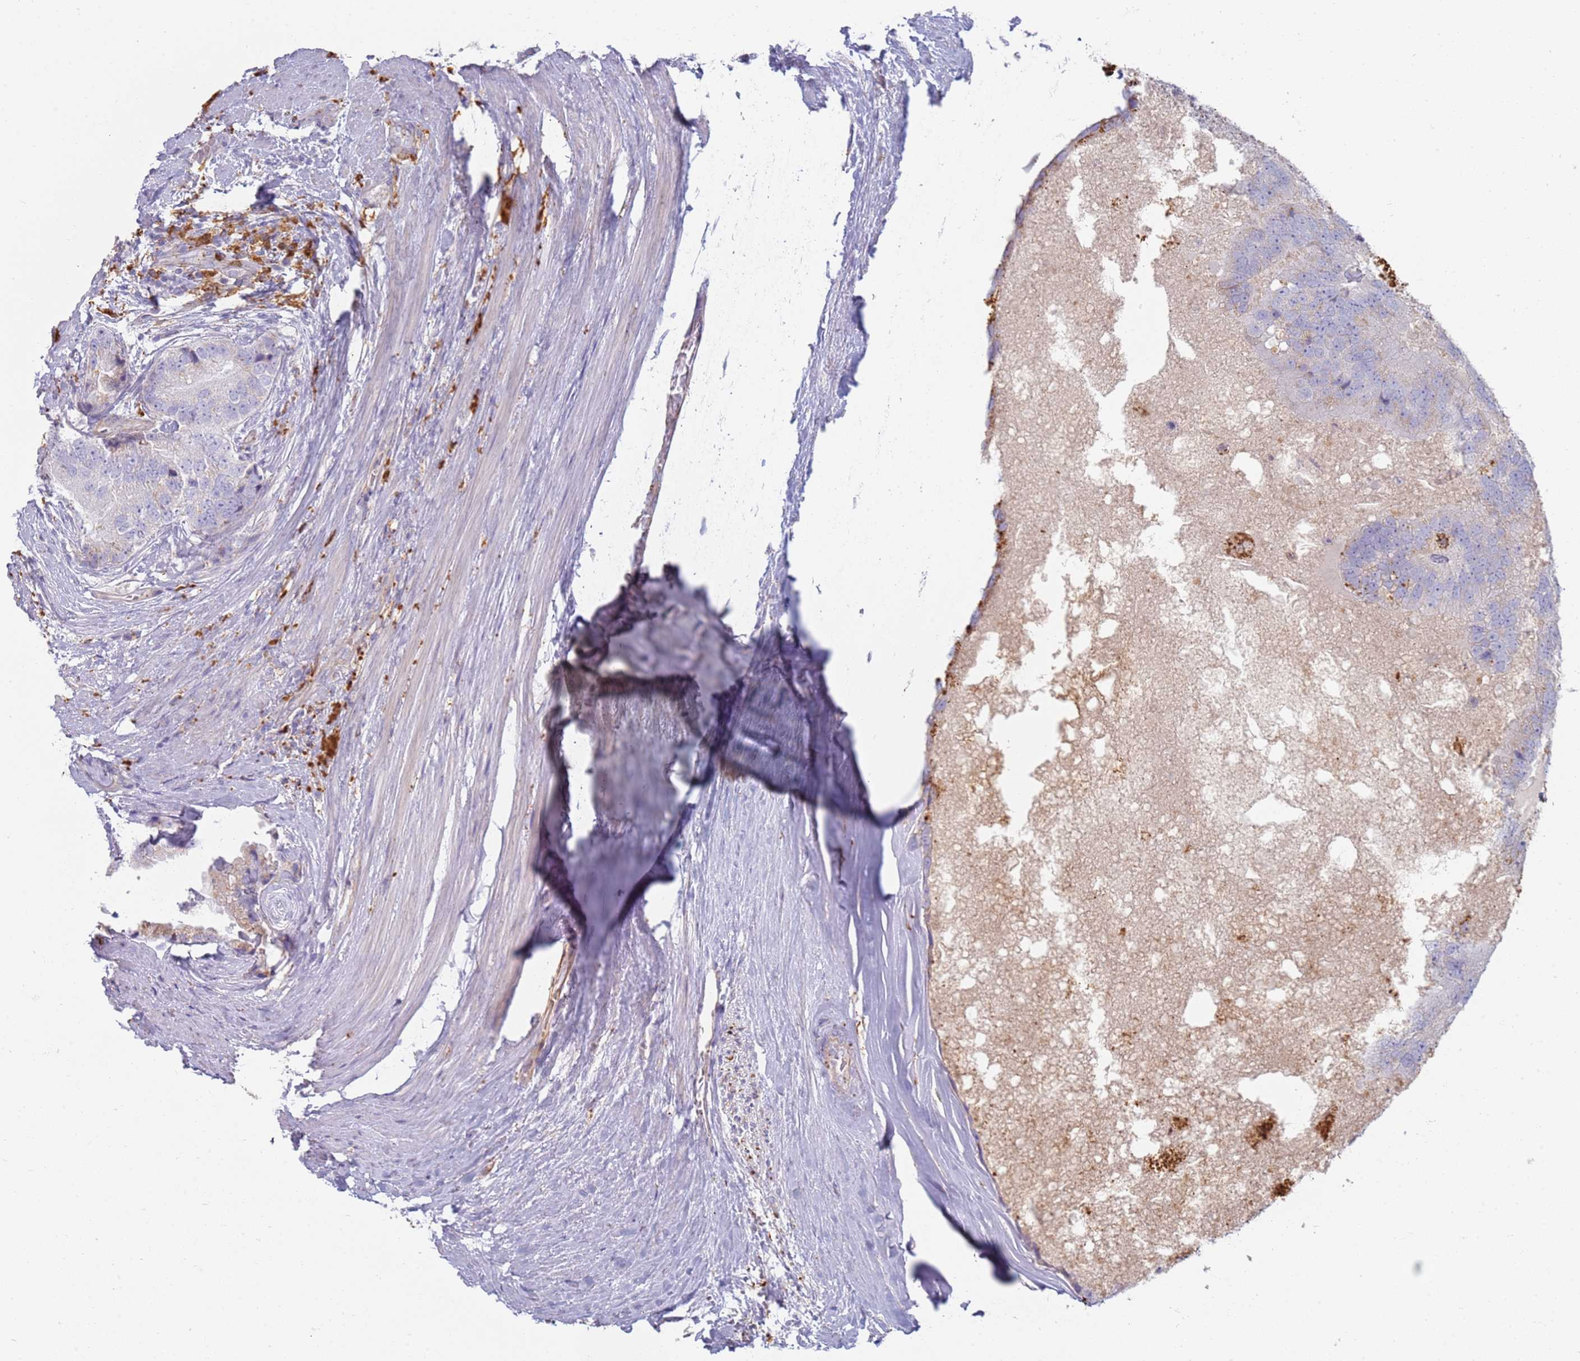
{"staining": {"intensity": "negative", "quantity": "none", "location": "none"}, "tissue": "prostate cancer", "cell_type": "Tumor cells", "image_type": "cancer", "snomed": [{"axis": "morphology", "description": "Adenocarcinoma, High grade"}, {"axis": "topography", "description": "Prostate"}], "caption": "The immunohistochemistry histopathology image has no significant expression in tumor cells of adenocarcinoma (high-grade) (prostate) tissue. (DAB IHC, high magnification).", "gene": "TMEM229B", "patient": {"sex": "male", "age": 70}}